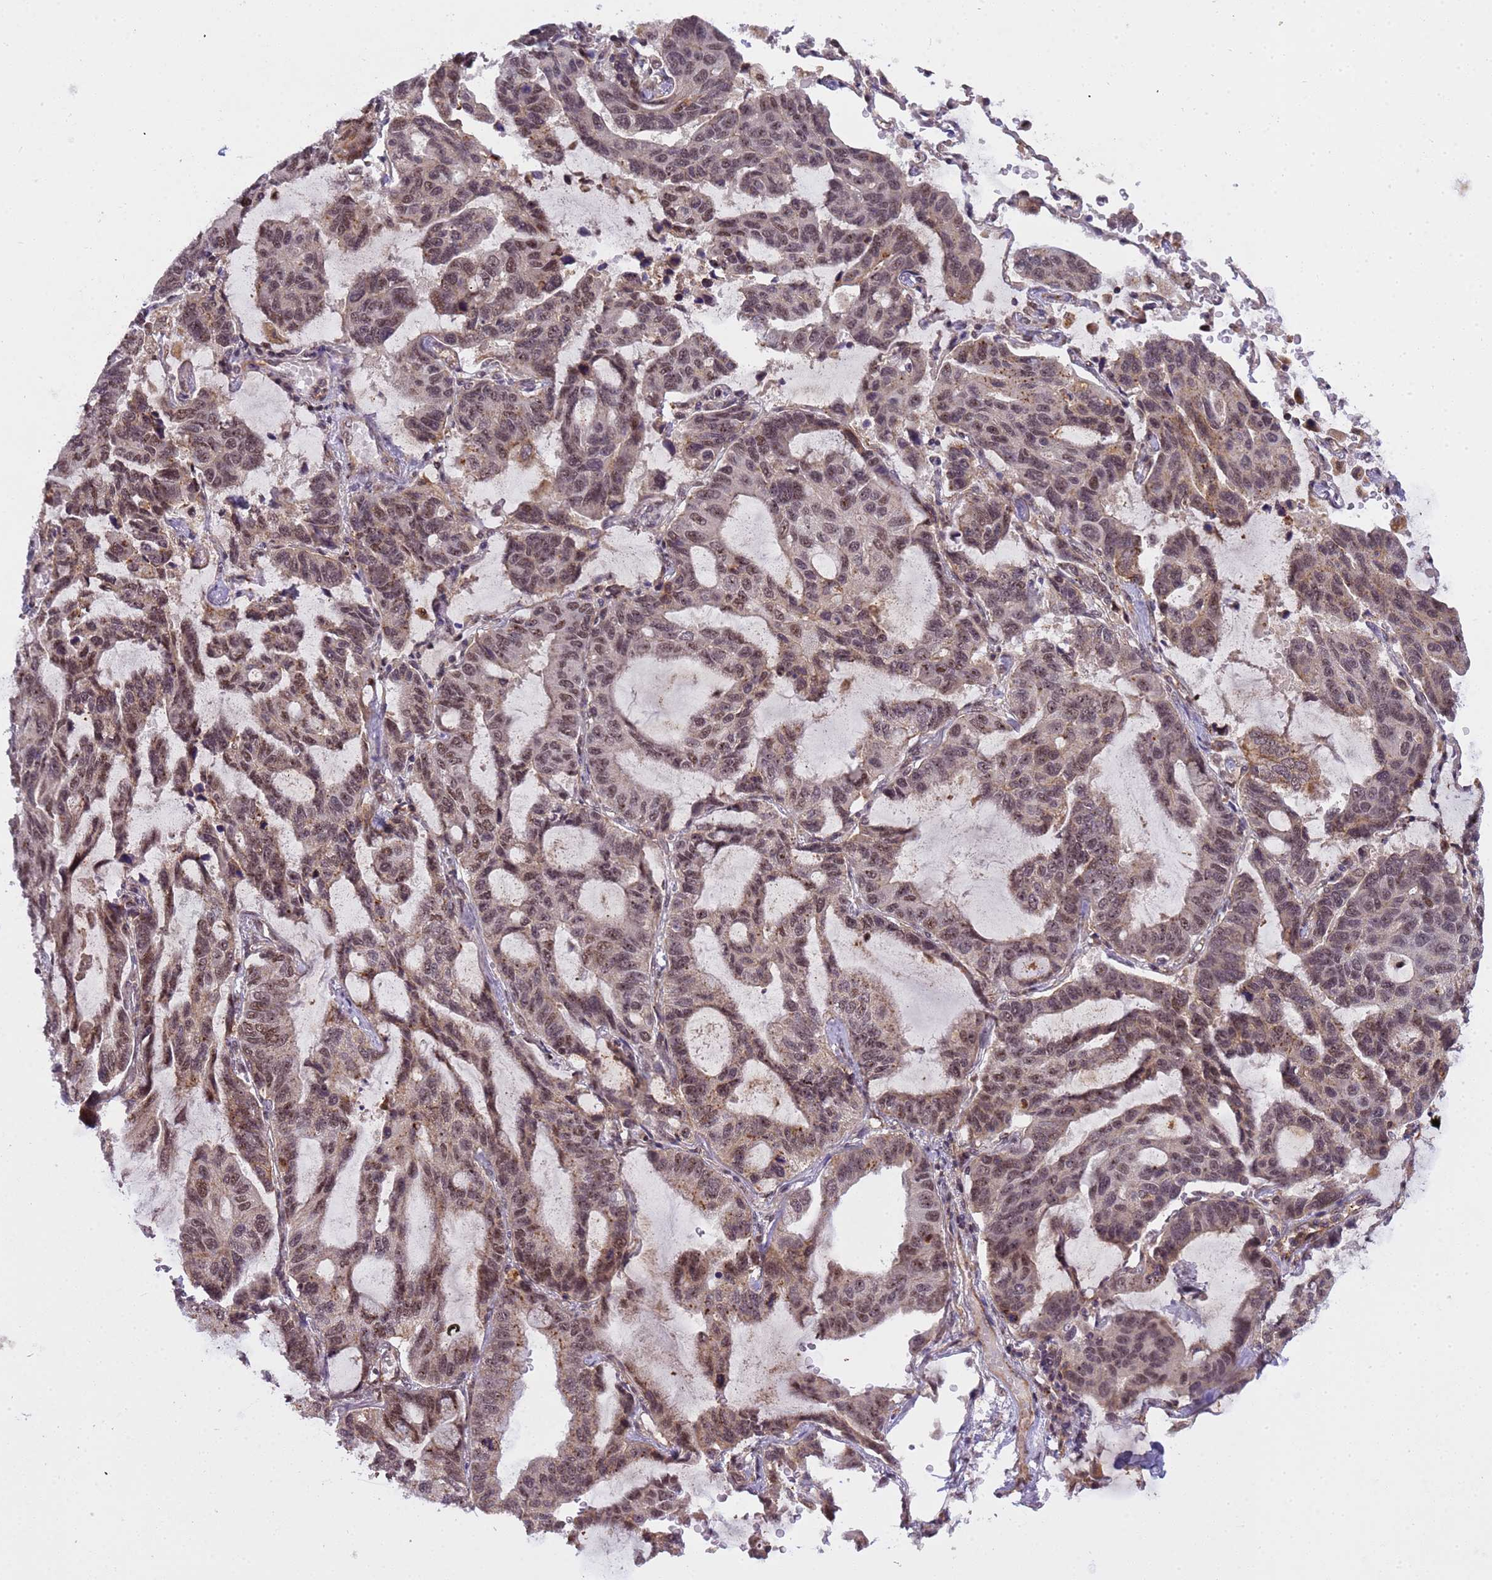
{"staining": {"intensity": "moderate", "quantity": "25%-75%", "location": "cytoplasmic/membranous,nuclear"}, "tissue": "lung cancer", "cell_type": "Tumor cells", "image_type": "cancer", "snomed": [{"axis": "morphology", "description": "Adenocarcinoma, NOS"}, {"axis": "topography", "description": "Lung"}], "caption": "High-power microscopy captured an immunohistochemistry micrograph of lung adenocarcinoma, revealing moderate cytoplasmic/membranous and nuclear expression in about 25%-75% of tumor cells.", "gene": "EMC2", "patient": {"sex": "male", "age": 64}}